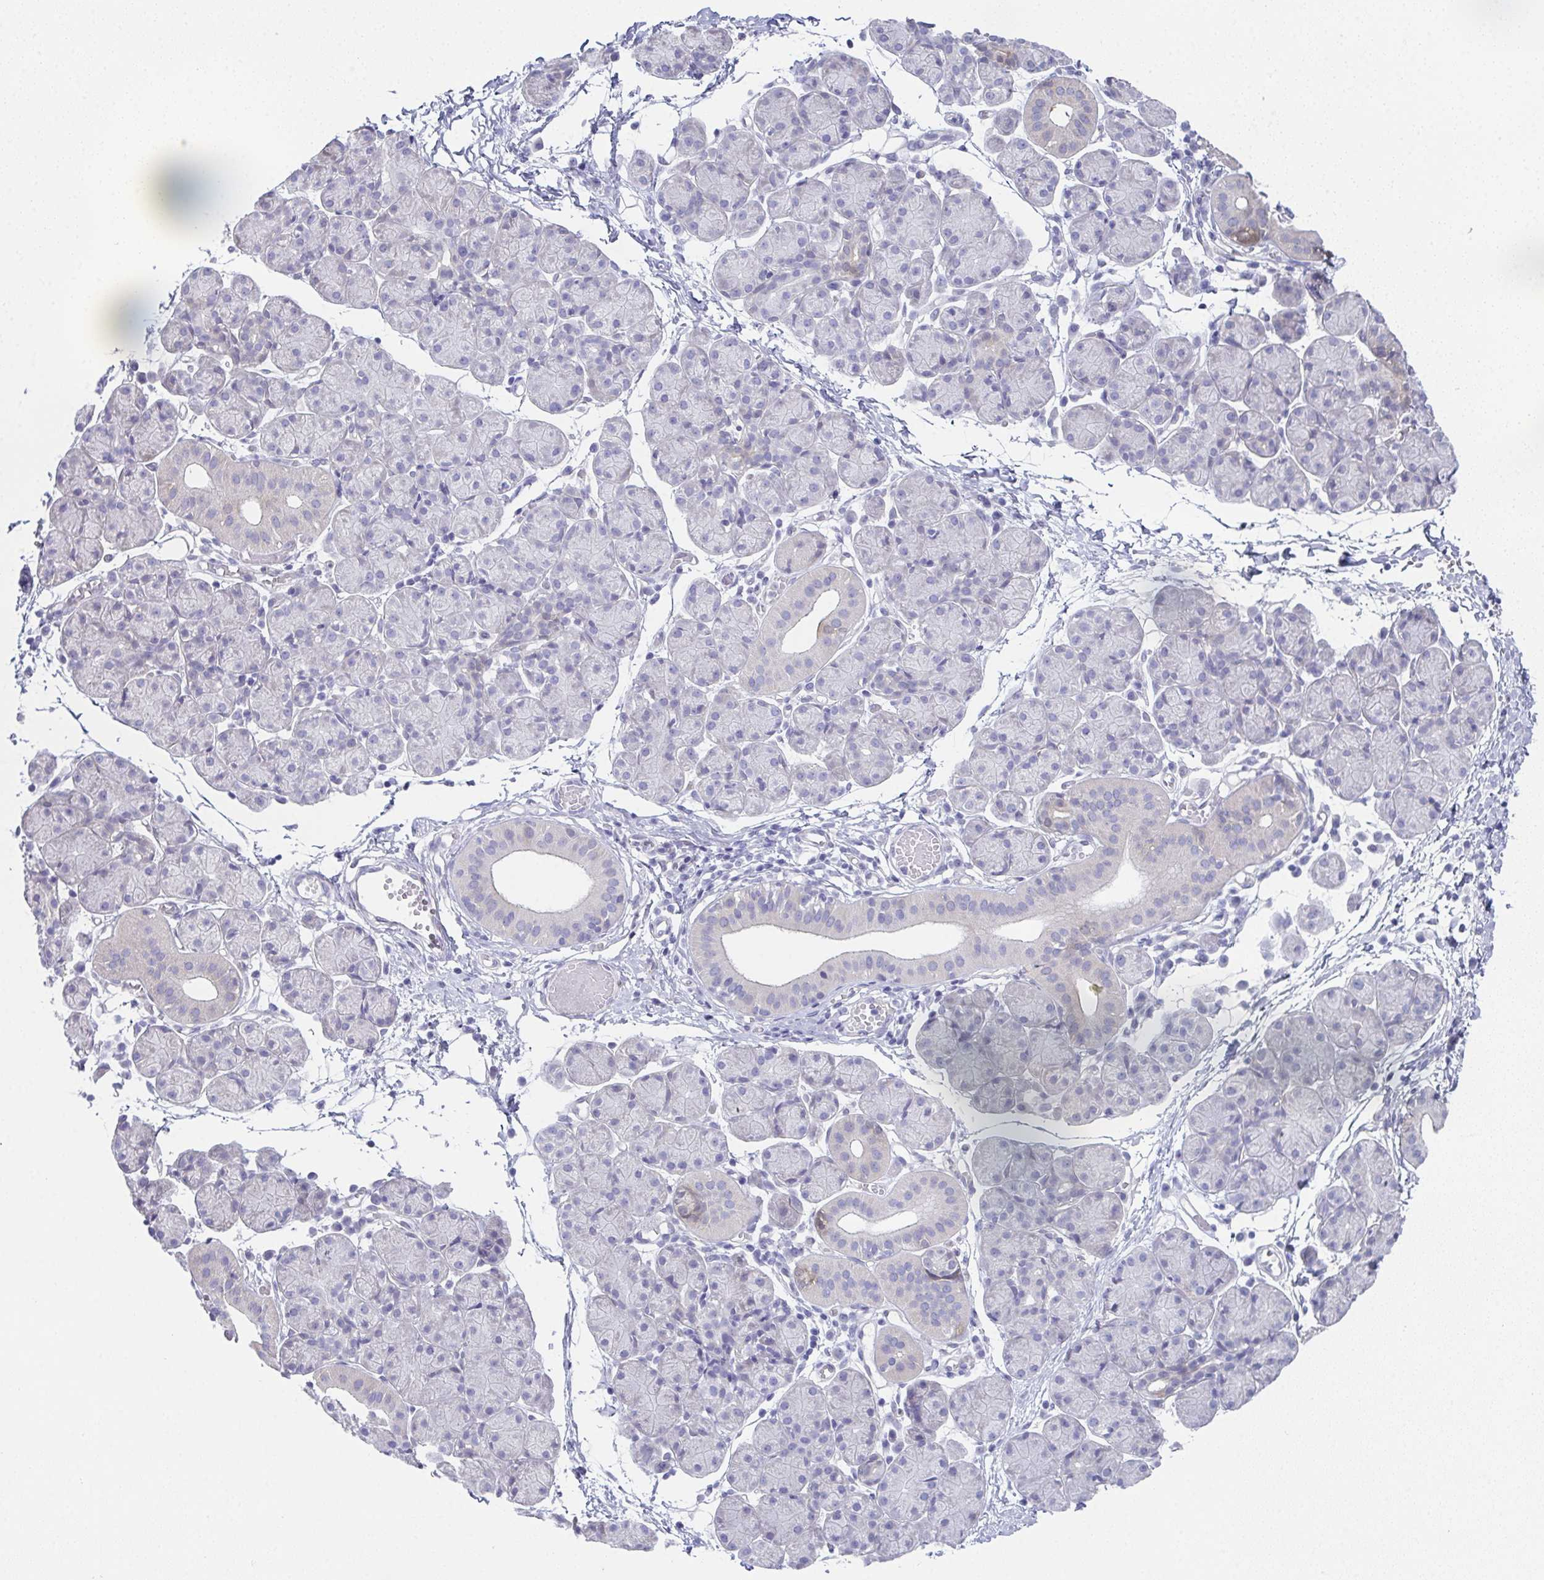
{"staining": {"intensity": "negative", "quantity": "none", "location": "none"}, "tissue": "salivary gland", "cell_type": "Glandular cells", "image_type": "normal", "snomed": [{"axis": "morphology", "description": "Normal tissue, NOS"}, {"axis": "morphology", "description": "Inflammation, NOS"}, {"axis": "topography", "description": "Lymph node"}, {"axis": "topography", "description": "Salivary gland"}], "caption": "DAB (3,3'-diaminobenzidine) immunohistochemical staining of unremarkable human salivary gland demonstrates no significant staining in glandular cells. (IHC, brightfield microscopy, high magnification).", "gene": "RBP1", "patient": {"sex": "male", "age": 3}}